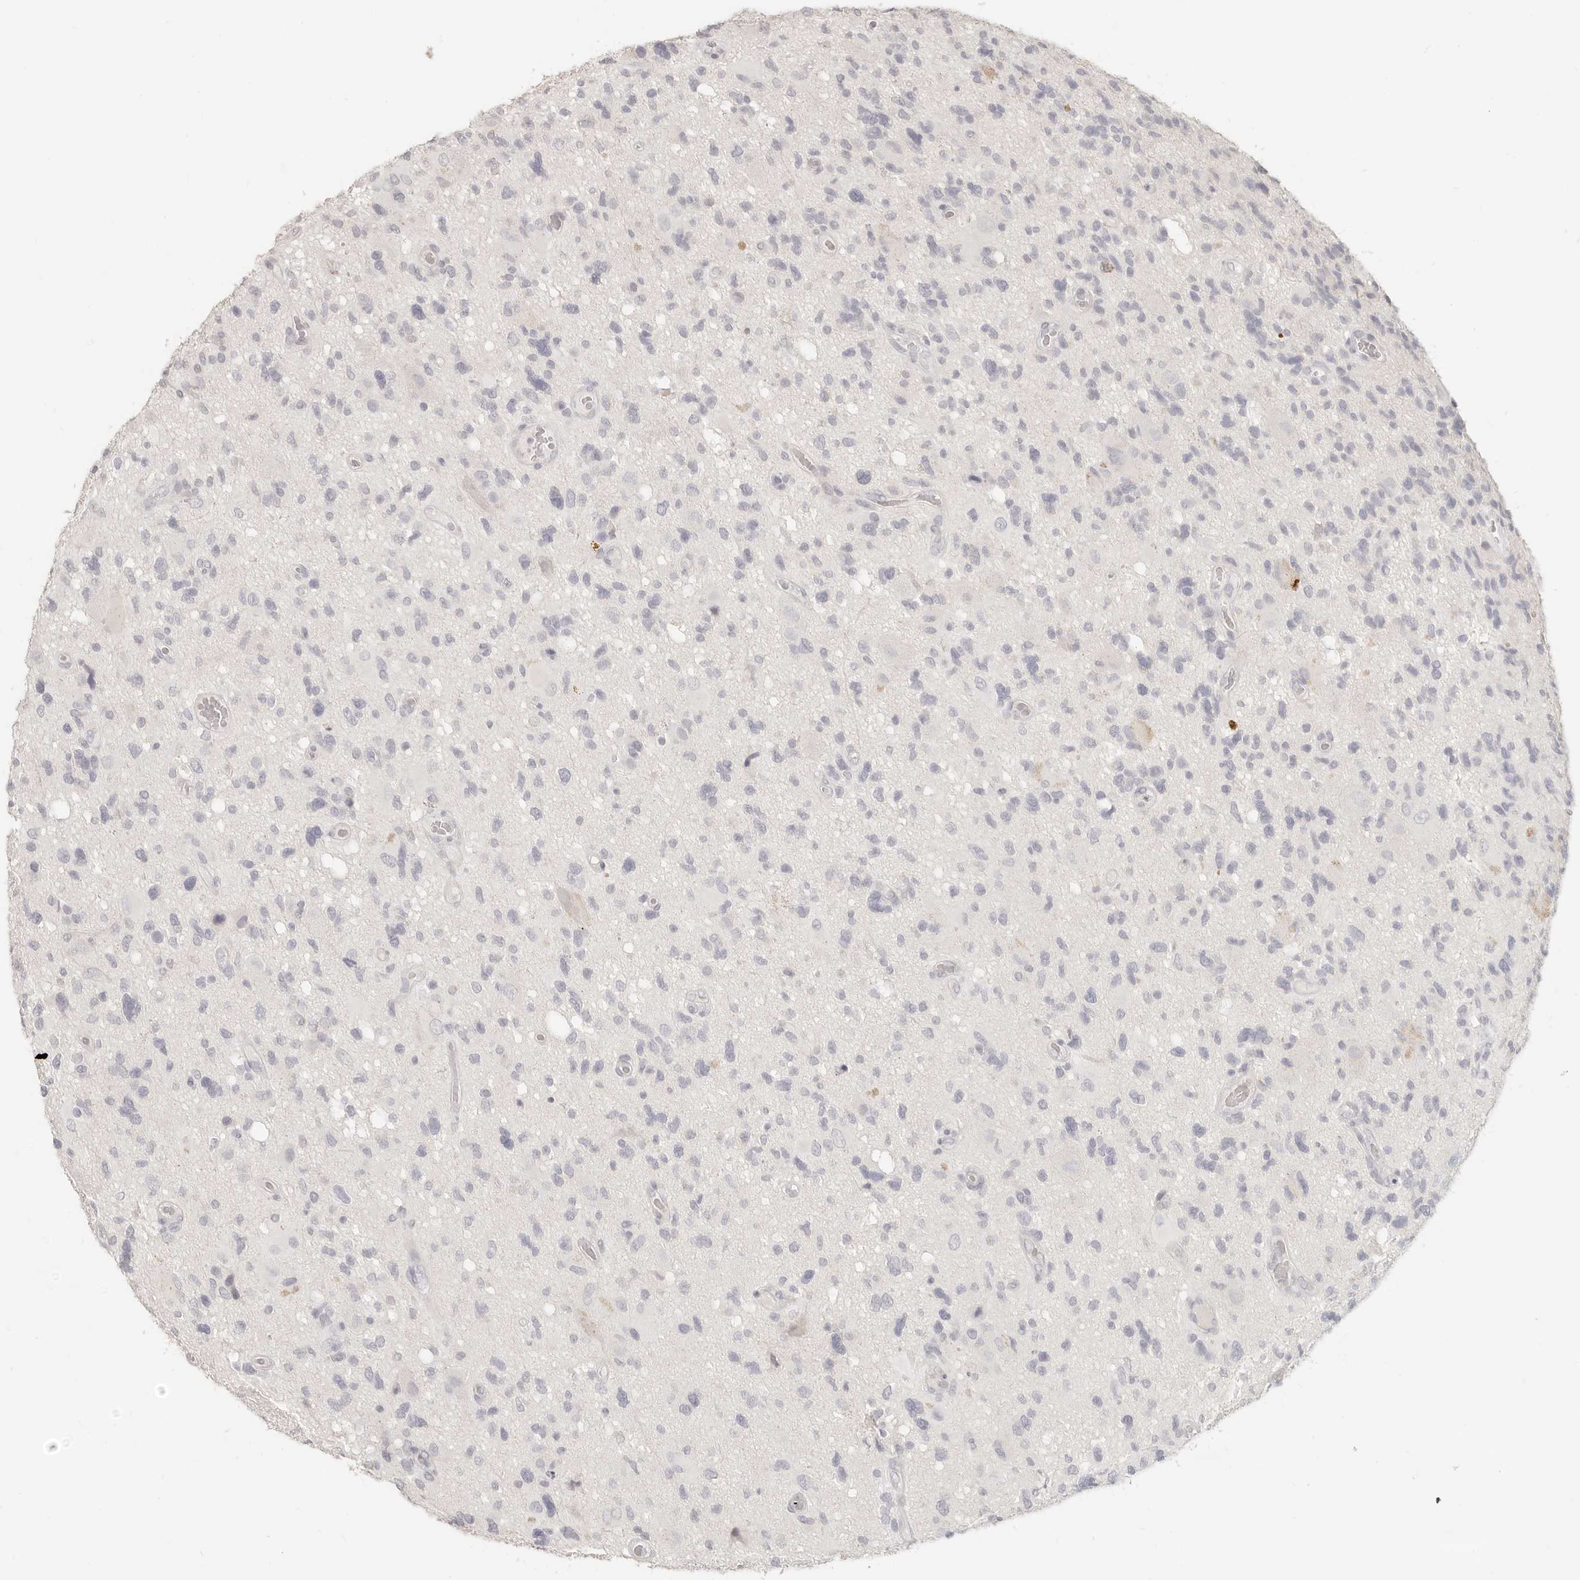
{"staining": {"intensity": "negative", "quantity": "none", "location": "none"}, "tissue": "glioma", "cell_type": "Tumor cells", "image_type": "cancer", "snomed": [{"axis": "morphology", "description": "Glioma, malignant, High grade"}, {"axis": "topography", "description": "Brain"}], "caption": "A micrograph of malignant glioma (high-grade) stained for a protein demonstrates no brown staining in tumor cells.", "gene": "EPCAM", "patient": {"sex": "male", "age": 33}}